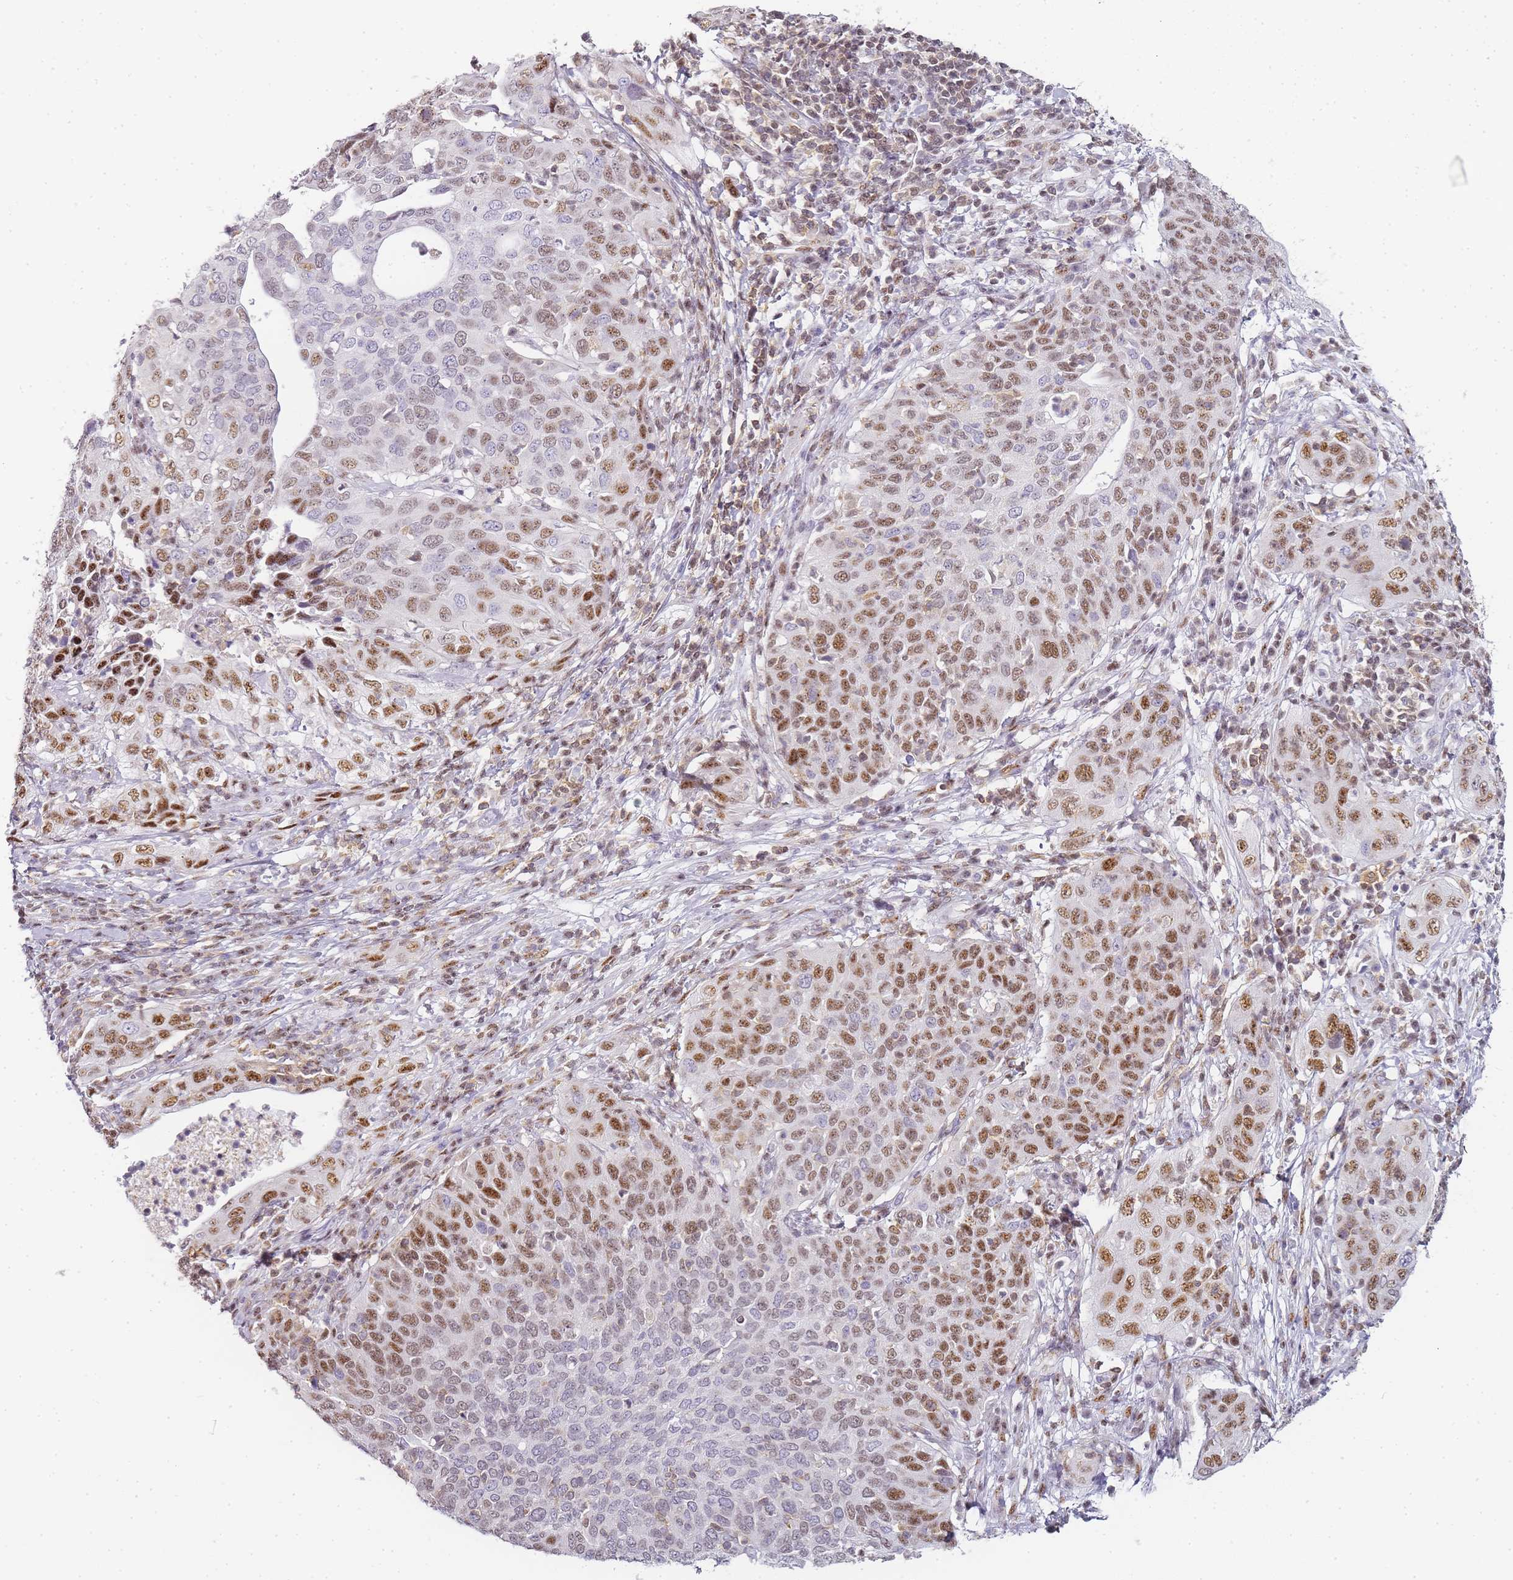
{"staining": {"intensity": "moderate", "quantity": "25%-75%", "location": "nuclear"}, "tissue": "cervical cancer", "cell_type": "Tumor cells", "image_type": "cancer", "snomed": [{"axis": "morphology", "description": "Squamous cell carcinoma, NOS"}, {"axis": "topography", "description": "Cervix"}], "caption": "An immunohistochemistry photomicrograph of tumor tissue is shown. Protein staining in brown highlights moderate nuclear positivity in cervical squamous cell carcinoma within tumor cells.", "gene": "JAKMIP1", "patient": {"sex": "female", "age": 36}}